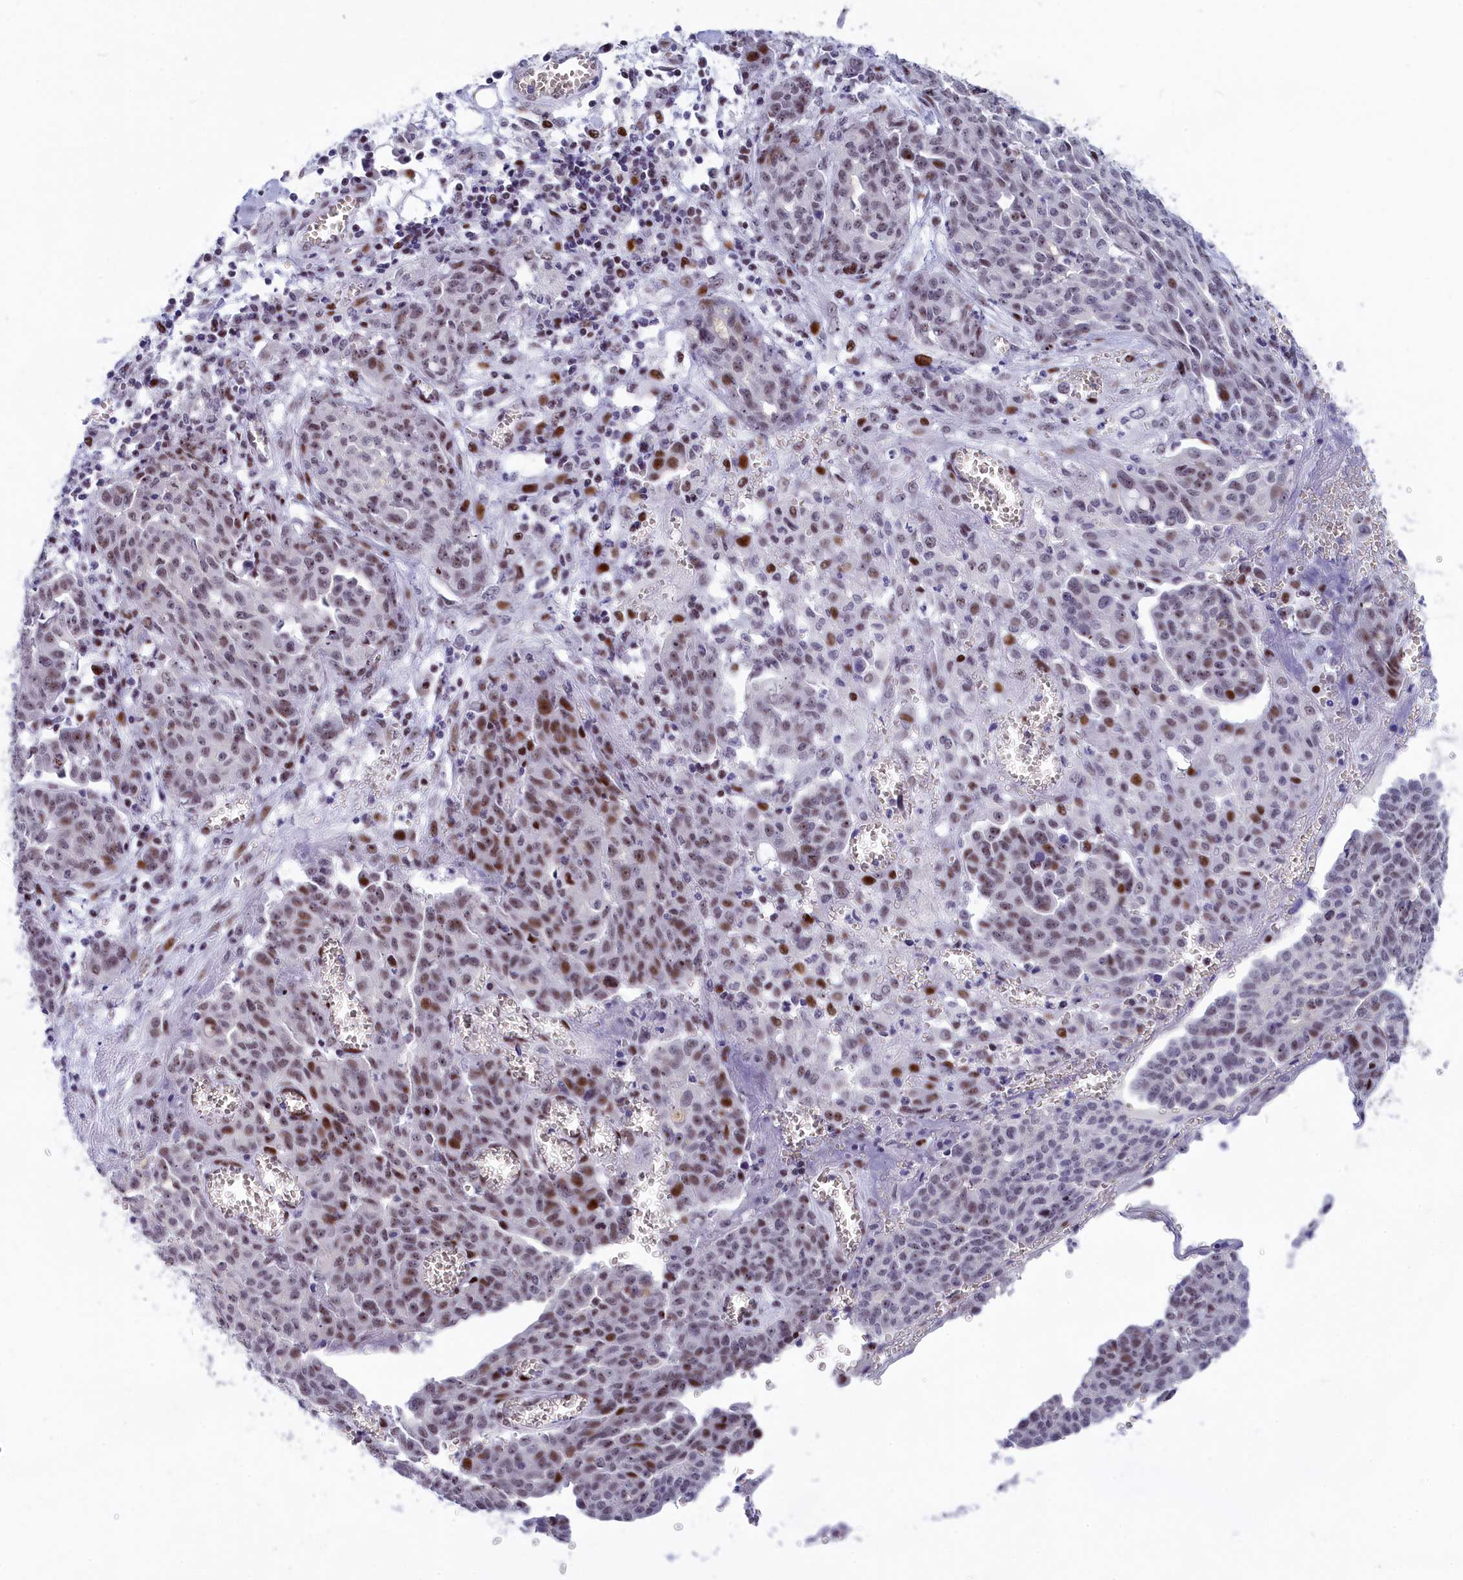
{"staining": {"intensity": "moderate", "quantity": "<25%", "location": "nuclear"}, "tissue": "ovarian cancer", "cell_type": "Tumor cells", "image_type": "cancer", "snomed": [{"axis": "morphology", "description": "Cystadenocarcinoma, serous, NOS"}, {"axis": "topography", "description": "Soft tissue"}, {"axis": "topography", "description": "Ovary"}], "caption": "Protein staining by immunohistochemistry (IHC) exhibits moderate nuclear expression in approximately <25% of tumor cells in ovarian cancer.", "gene": "NSA2", "patient": {"sex": "female", "age": 57}}